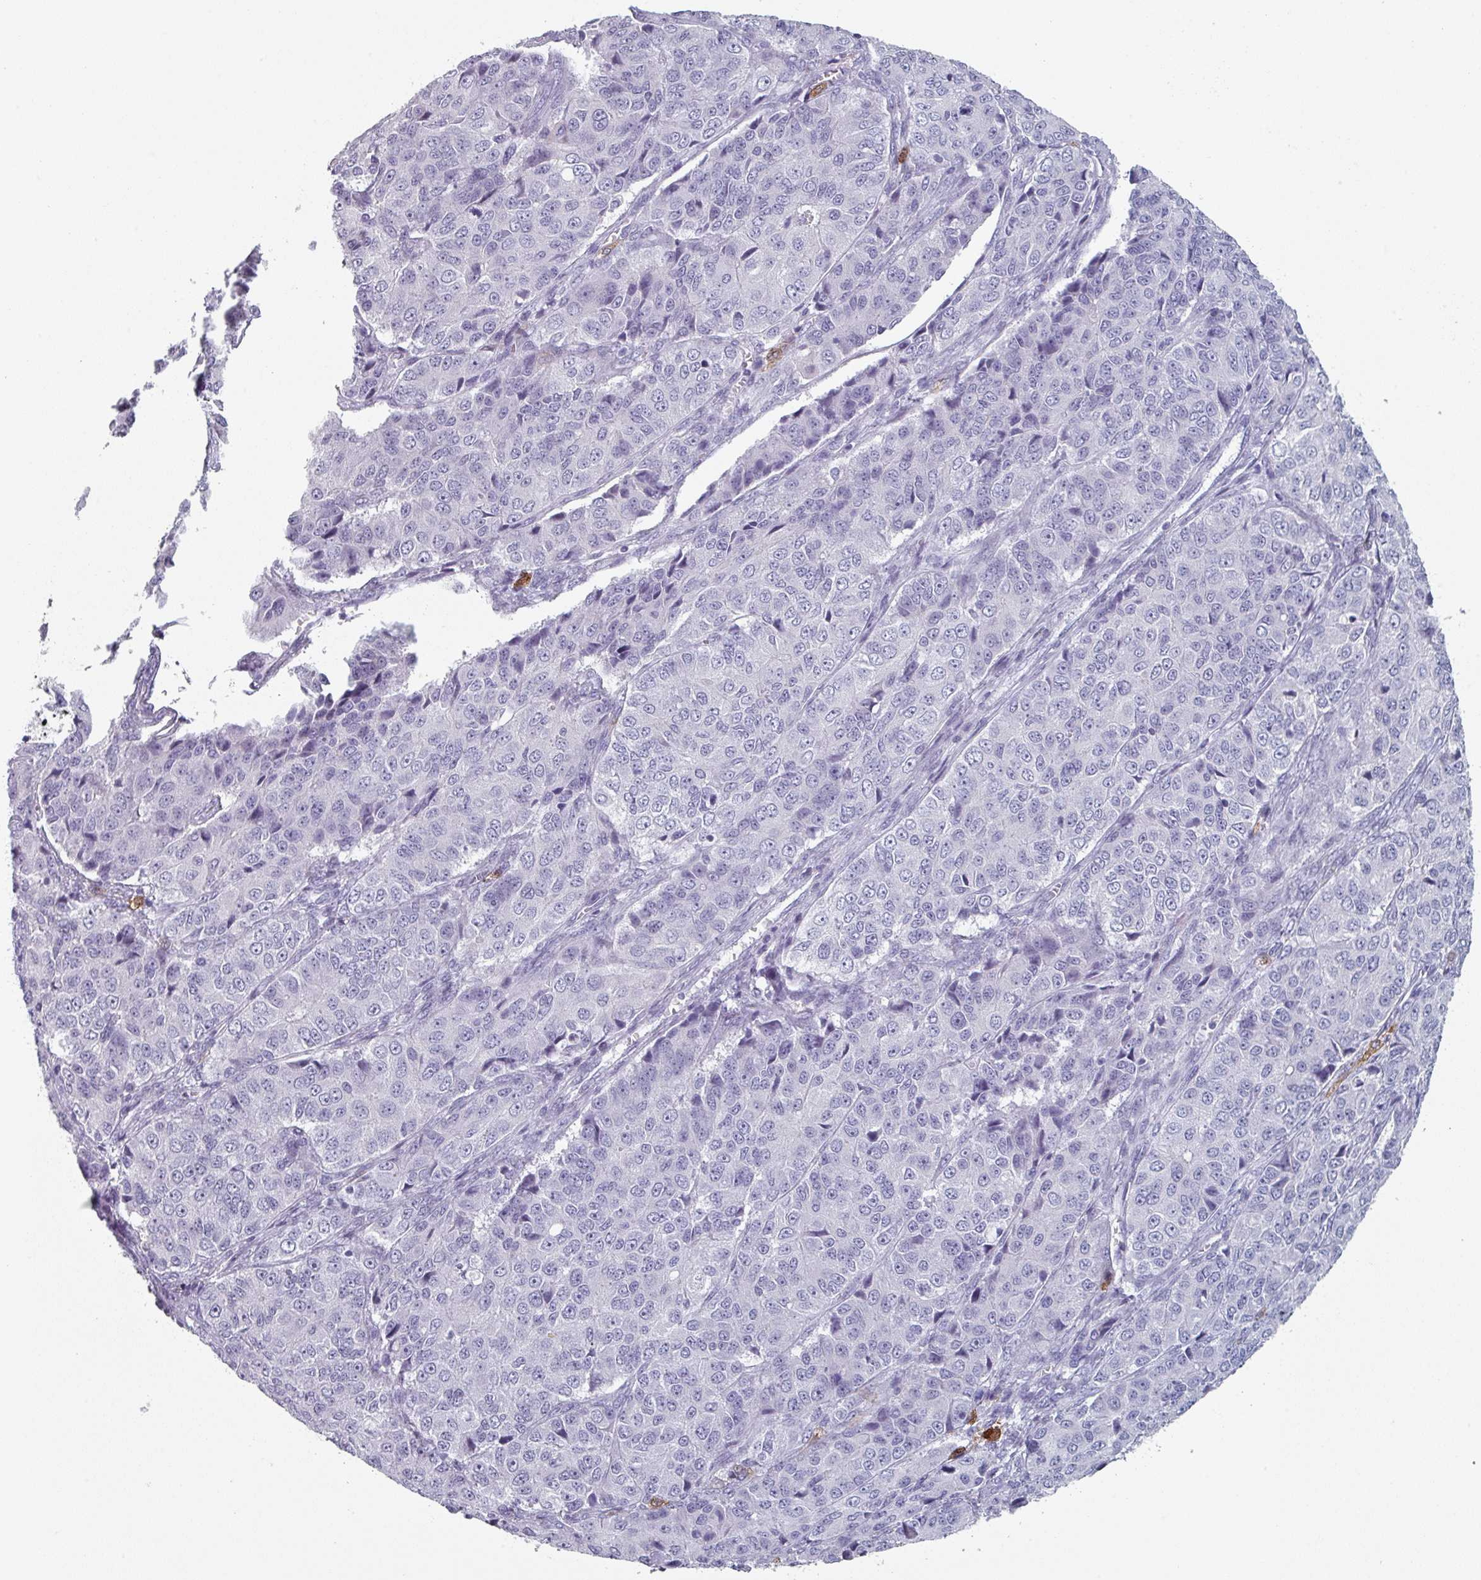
{"staining": {"intensity": "negative", "quantity": "none", "location": "none"}, "tissue": "ovarian cancer", "cell_type": "Tumor cells", "image_type": "cancer", "snomed": [{"axis": "morphology", "description": "Carcinoma, endometroid"}, {"axis": "topography", "description": "Ovary"}], "caption": "High magnification brightfield microscopy of ovarian cancer stained with DAB (3,3'-diaminobenzidine) (brown) and counterstained with hematoxylin (blue): tumor cells show no significant staining.", "gene": "SLC35G2", "patient": {"sex": "female", "age": 51}}